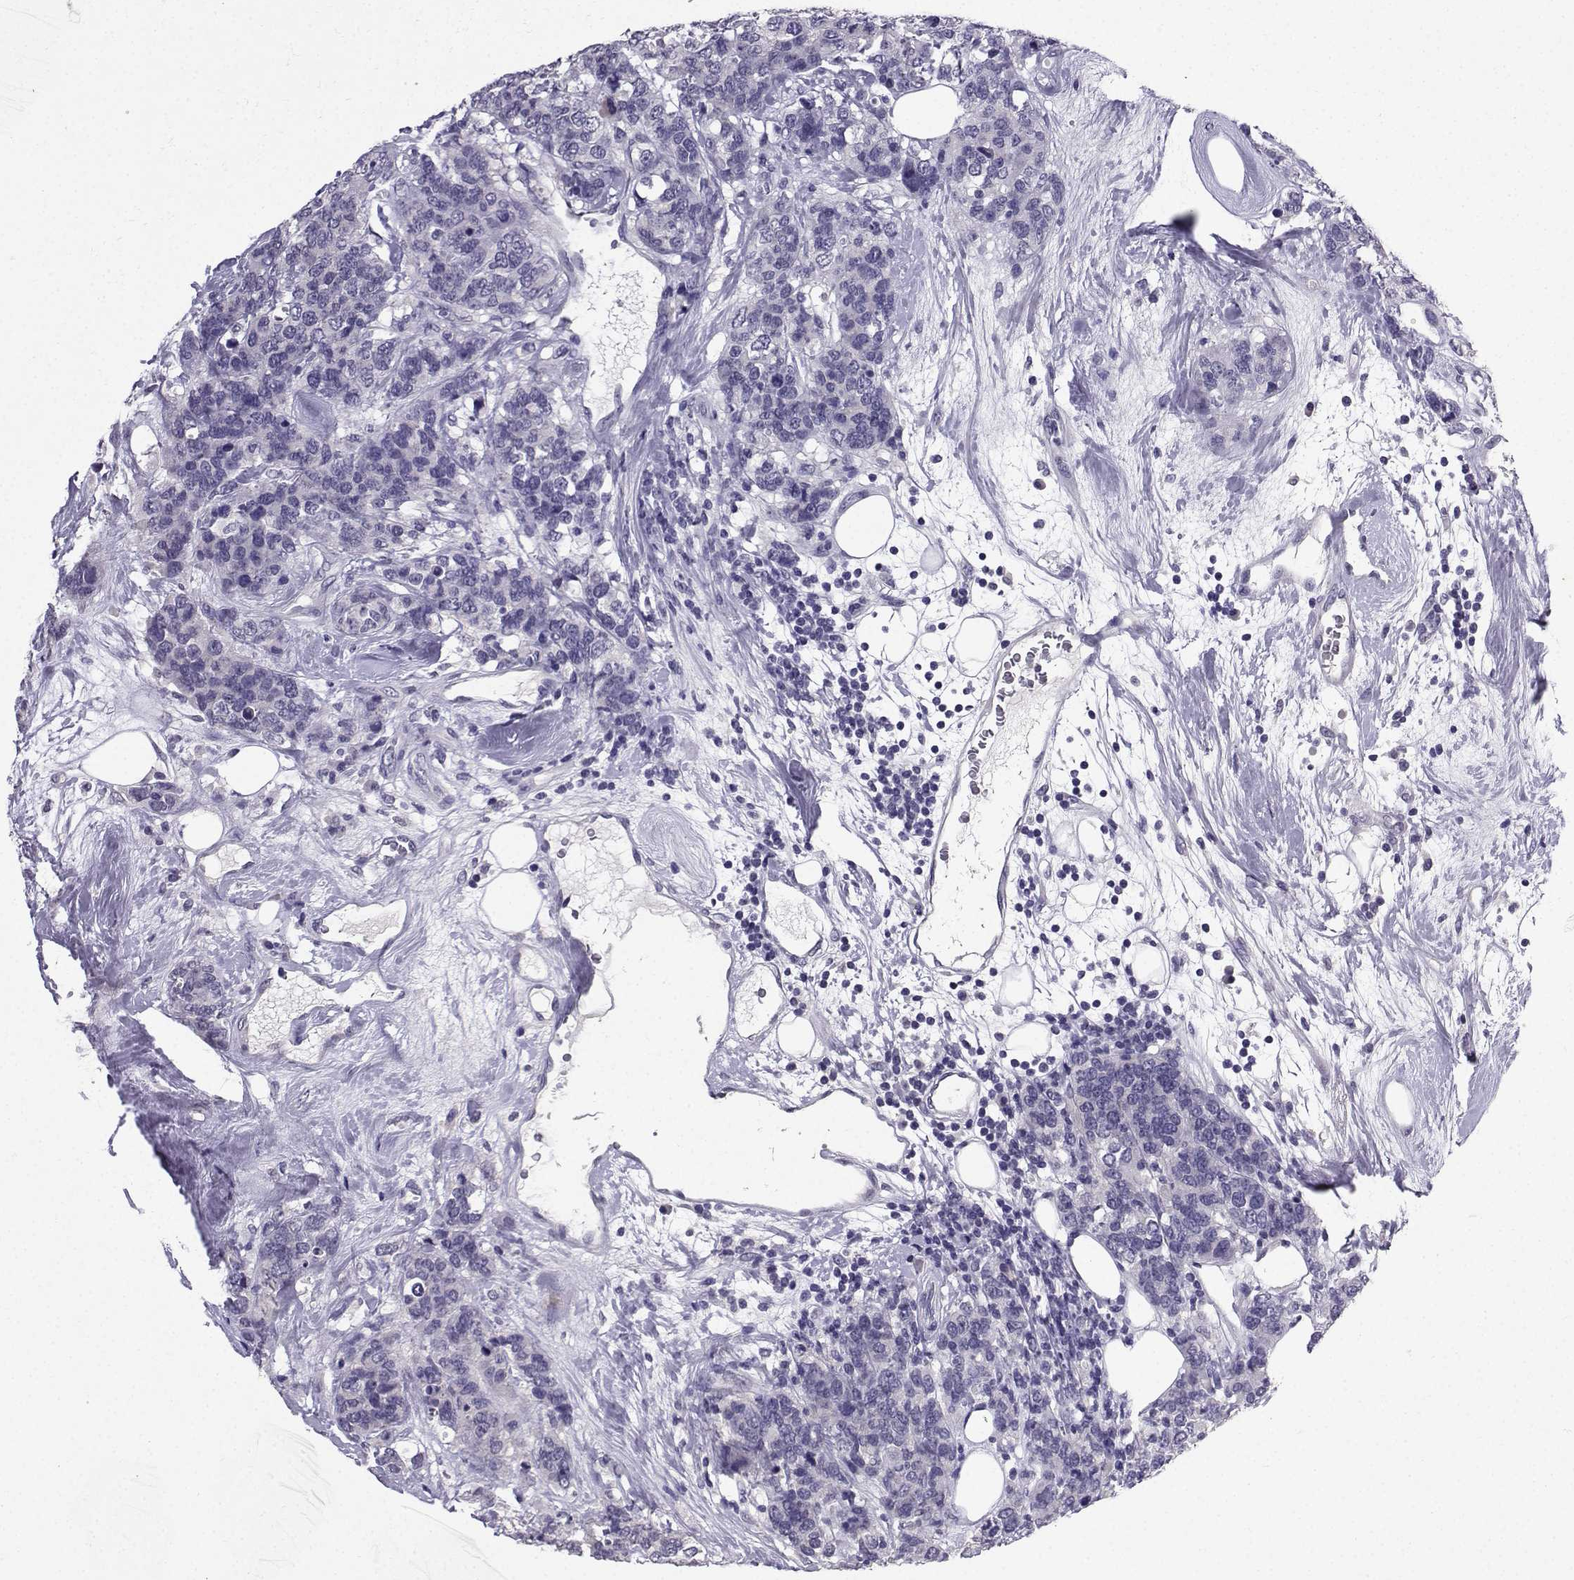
{"staining": {"intensity": "negative", "quantity": "none", "location": "none"}, "tissue": "breast cancer", "cell_type": "Tumor cells", "image_type": "cancer", "snomed": [{"axis": "morphology", "description": "Lobular carcinoma"}, {"axis": "topography", "description": "Breast"}], "caption": "Human lobular carcinoma (breast) stained for a protein using immunohistochemistry demonstrates no positivity in tumor cells.", "gene": "SPAG11B", "patient": {"sex": "female", "age": 59}}